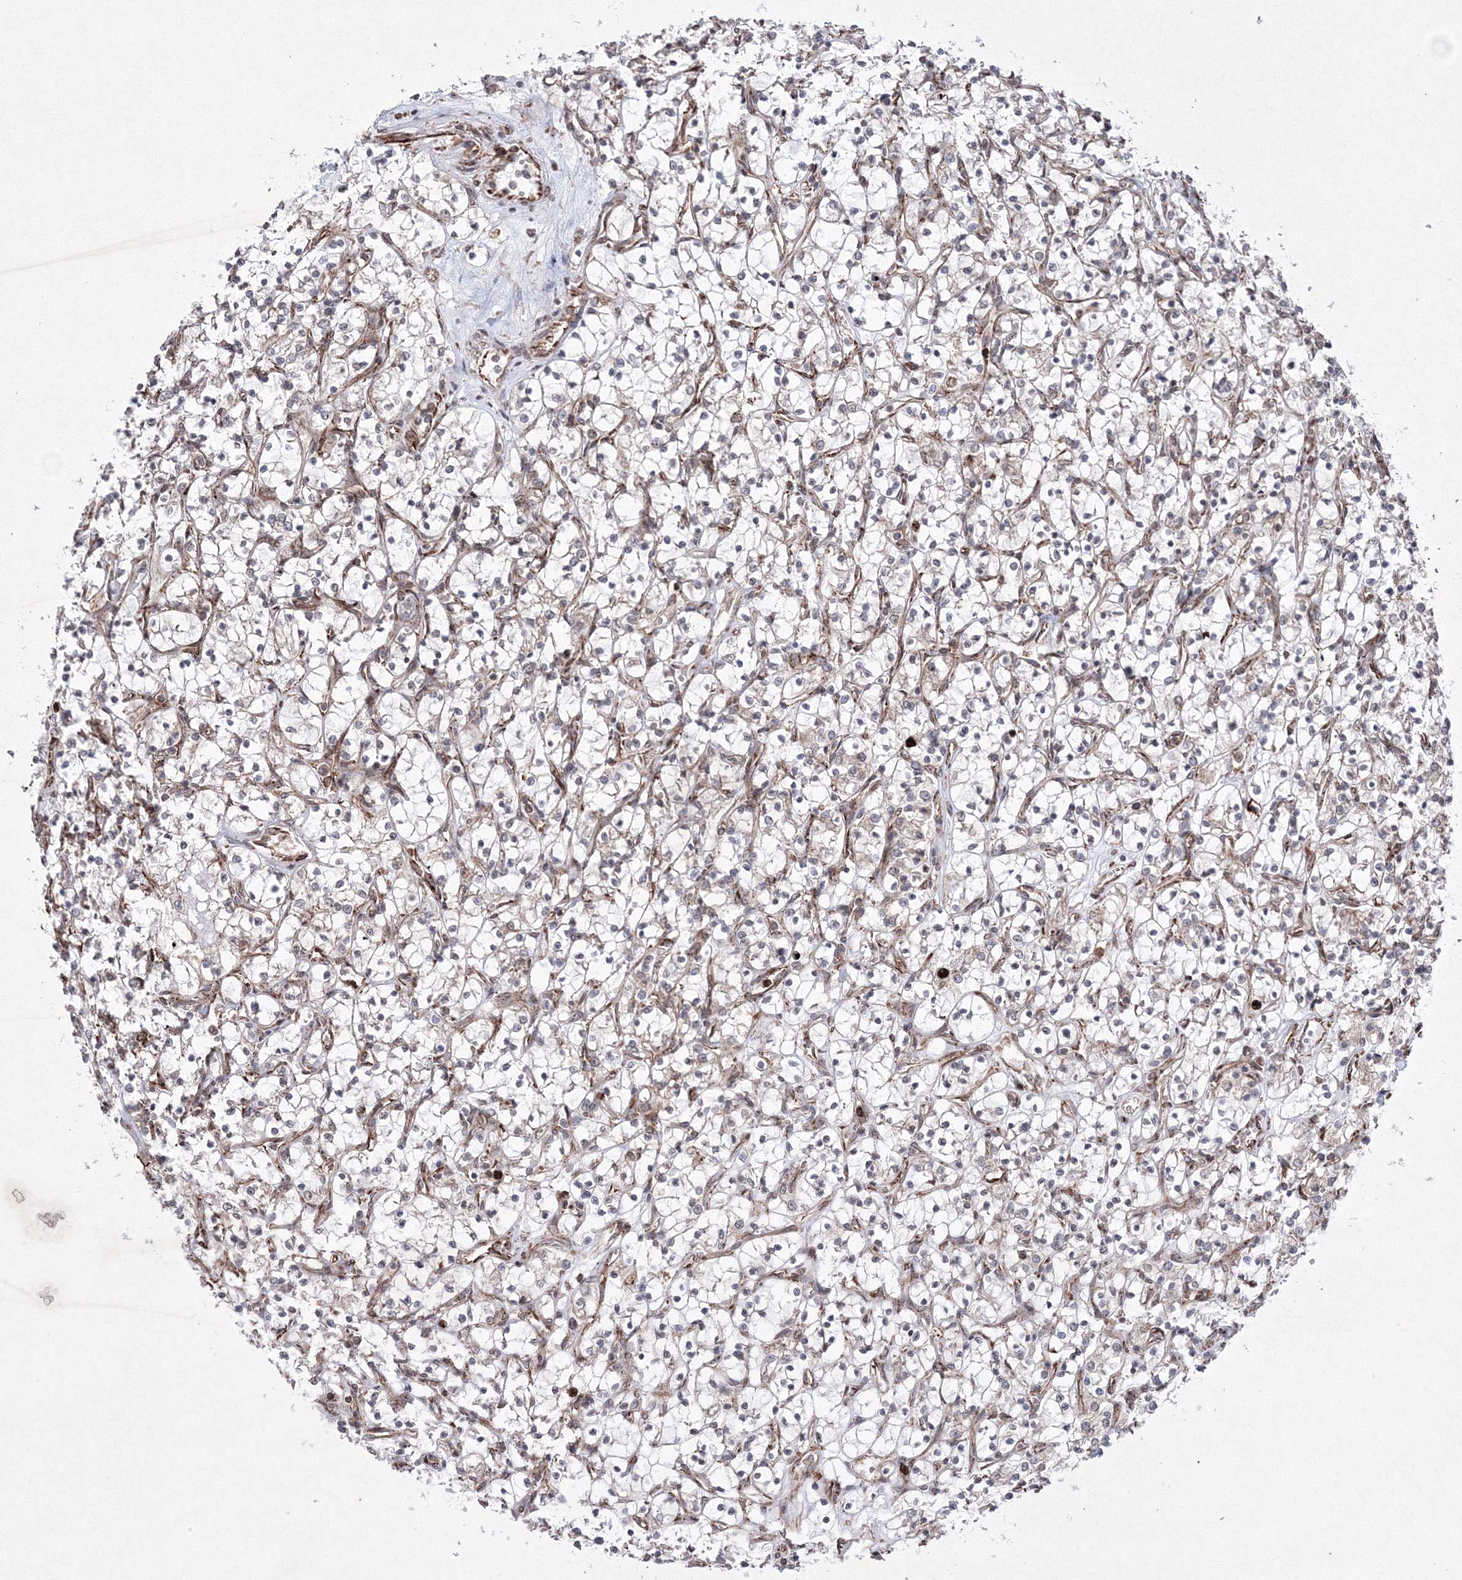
{"staining": {"intensity": "weak", "quantity": "<25%", "location": "cytoplasmic/membranous,nuclear"}, "tissue": "renal cancer", "cell_type": "Tumor cells", "image_type": "cancer", "snomed": [{"axis": "morphology", "description": "Adenocarcinoma, NOS"}, {"axis": "topography", "description": "Kidney"}], "caption": "This is an IHC histopathology image of renal adenocarcinoma. There is no staining in tumor cells.", "gene": "EFCAB12", "patient": {"sex": "female", "age": 69}}